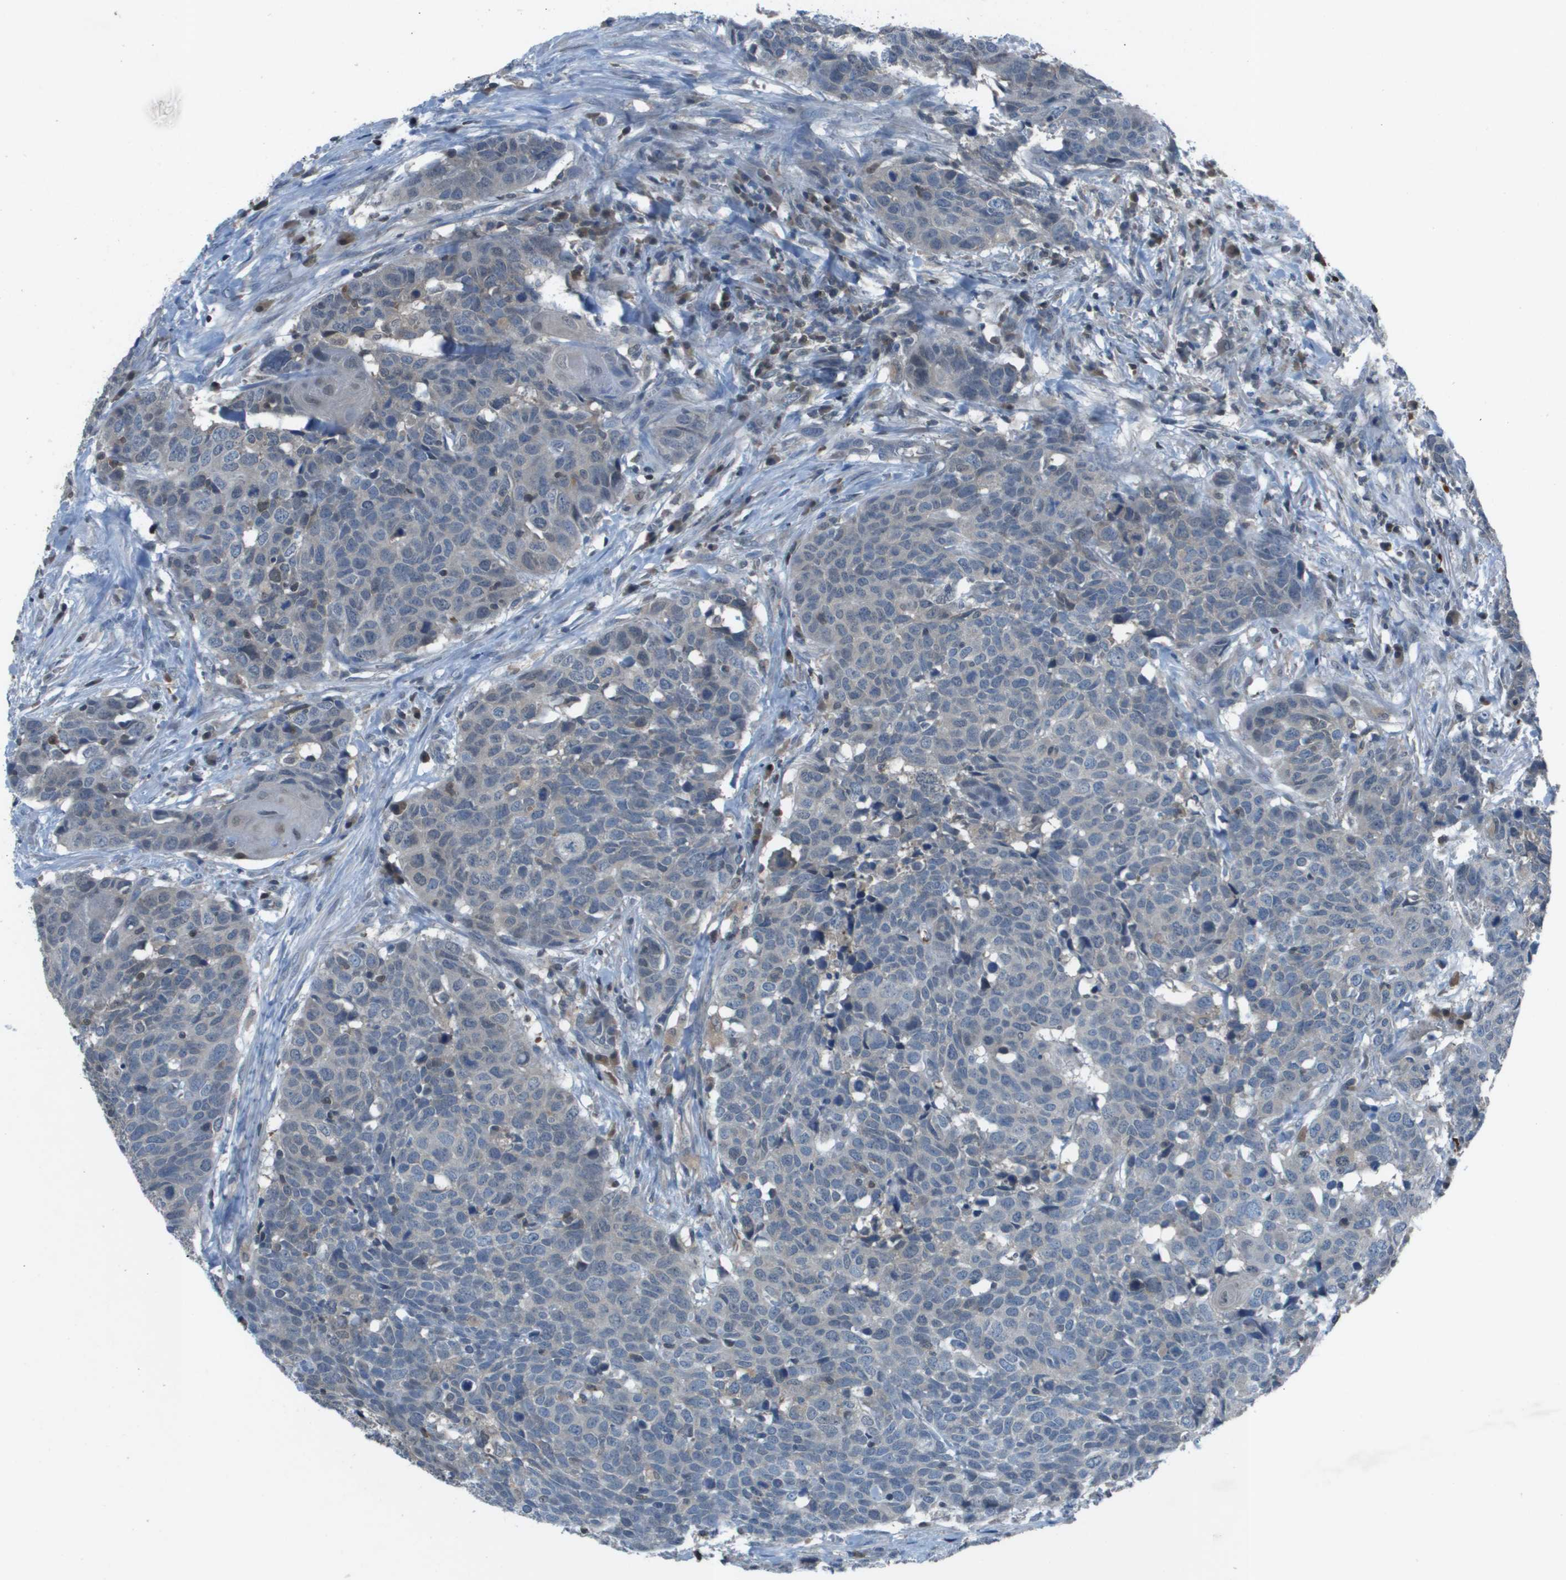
{"staining": {"intensity": "negative", "quantity": "none", "location": "none"}, "tissue": "head and neck cancer", "cell_type": "Tumor cells", "image_type": "cancer", "snomed": [{"axis": "morphology", "description": "Squamous cell carcinoma, NOS"}, {"axis": "topography", "description": "Head-Neck"}], "caption": "Immunohistochemistry (IHC) photomicrograph of neoplastic tissue: head and neck squamous cell carcinoma stained with DAB displays no significant protein expression in tumor cells.", "gene": "CAMK4", "patient": {"sex": "male", "age": 66}}